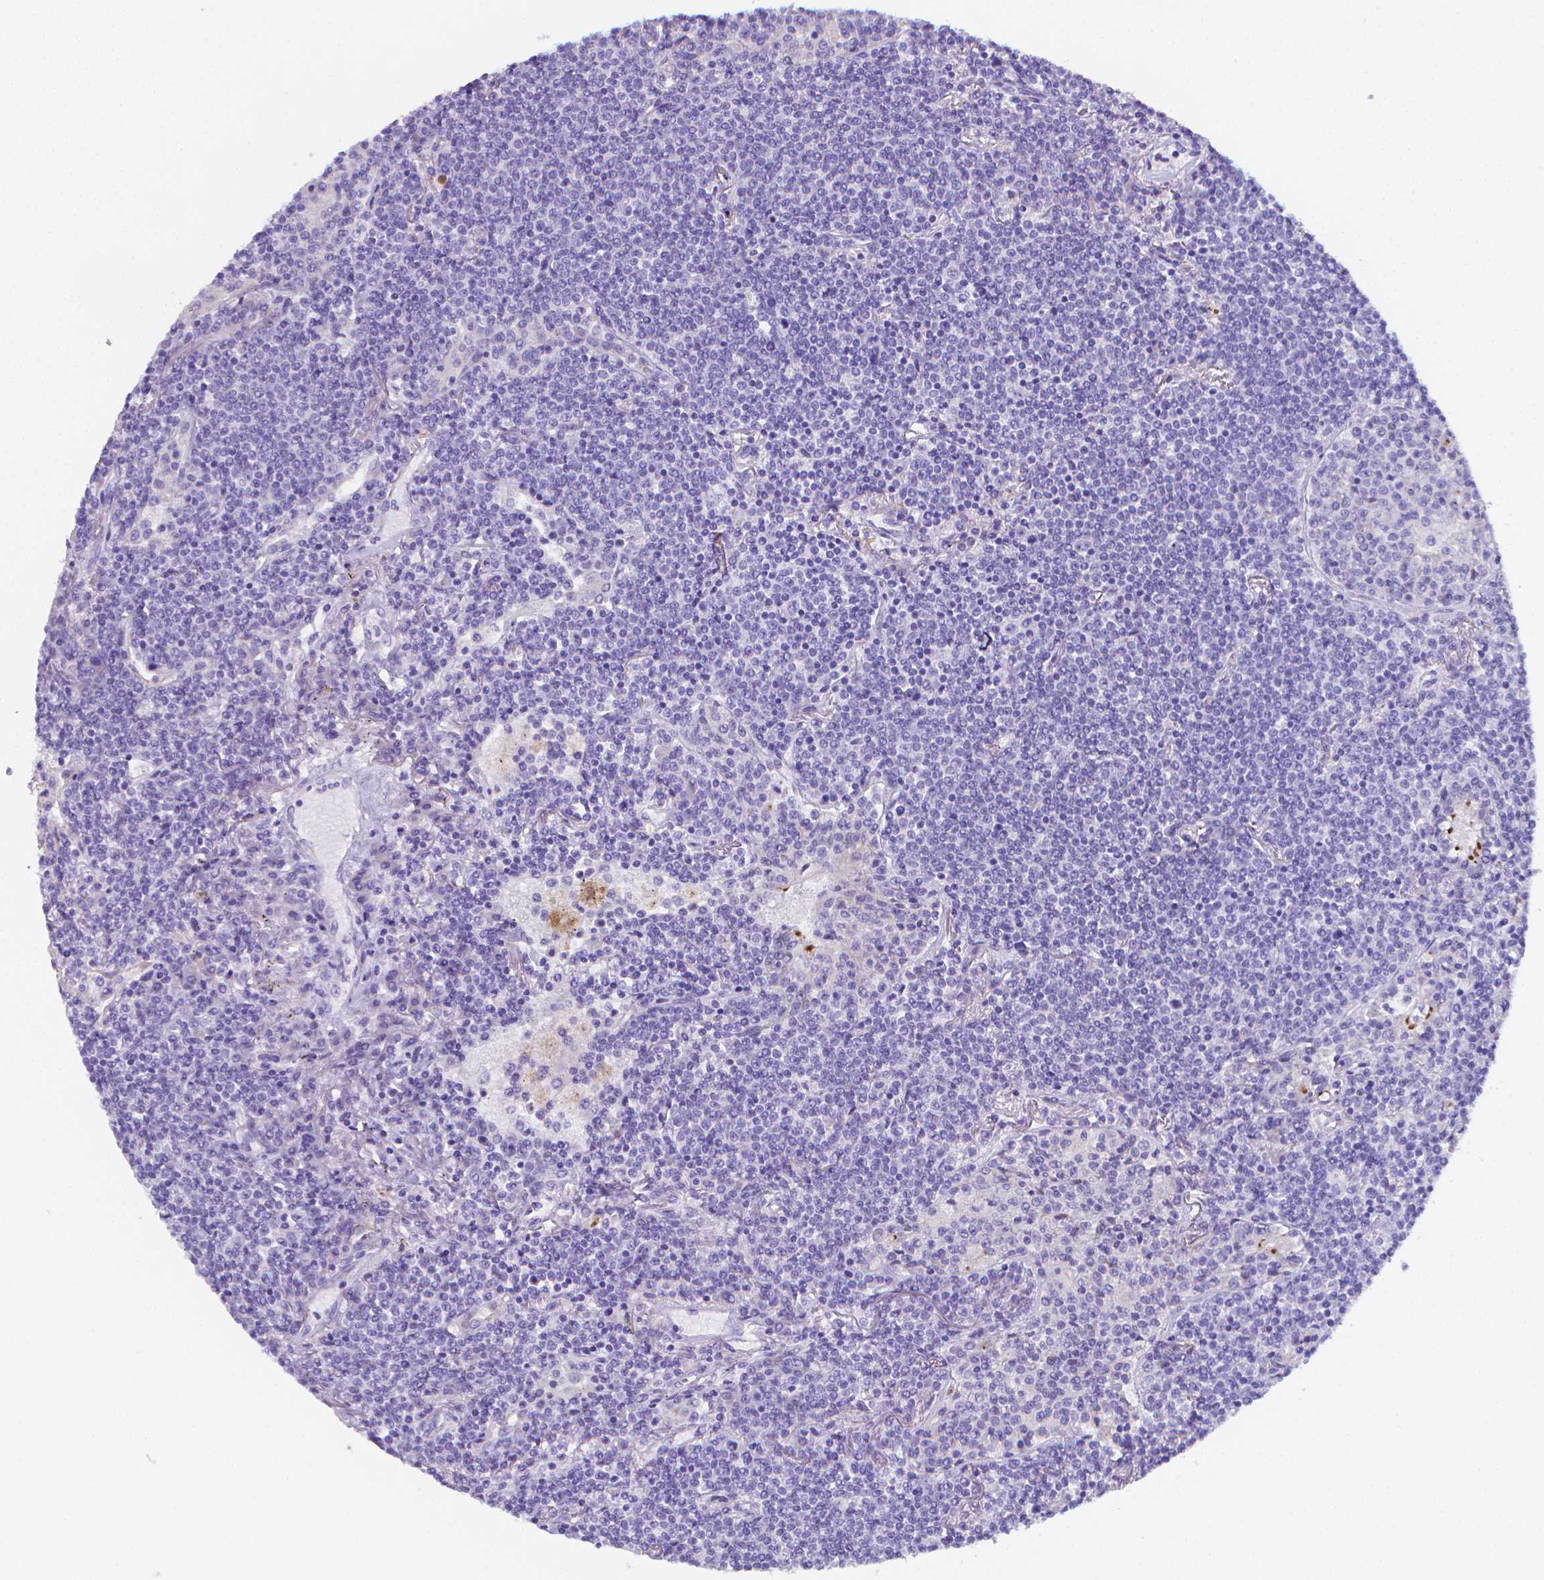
{"staining": {"intensity": "negative", "quantity": "none", "location": "none"}, "tissue": "lymphoma", "cell_type": "Tumor cells", "image_type": "cancer", "snomed": [{"axis": "morphology", "description": "Malignant lymphoma, non-Hodgkin's type, Low grade"}, {"axis": "topography", "description": "Lung"}], "caption": "The histopathology image displays no significant positivity in tumor cells of lymphoma. Nuclei are stained in blue.", "gene": "LRRC73", "patient": {"sex": "female", "age": 71}}